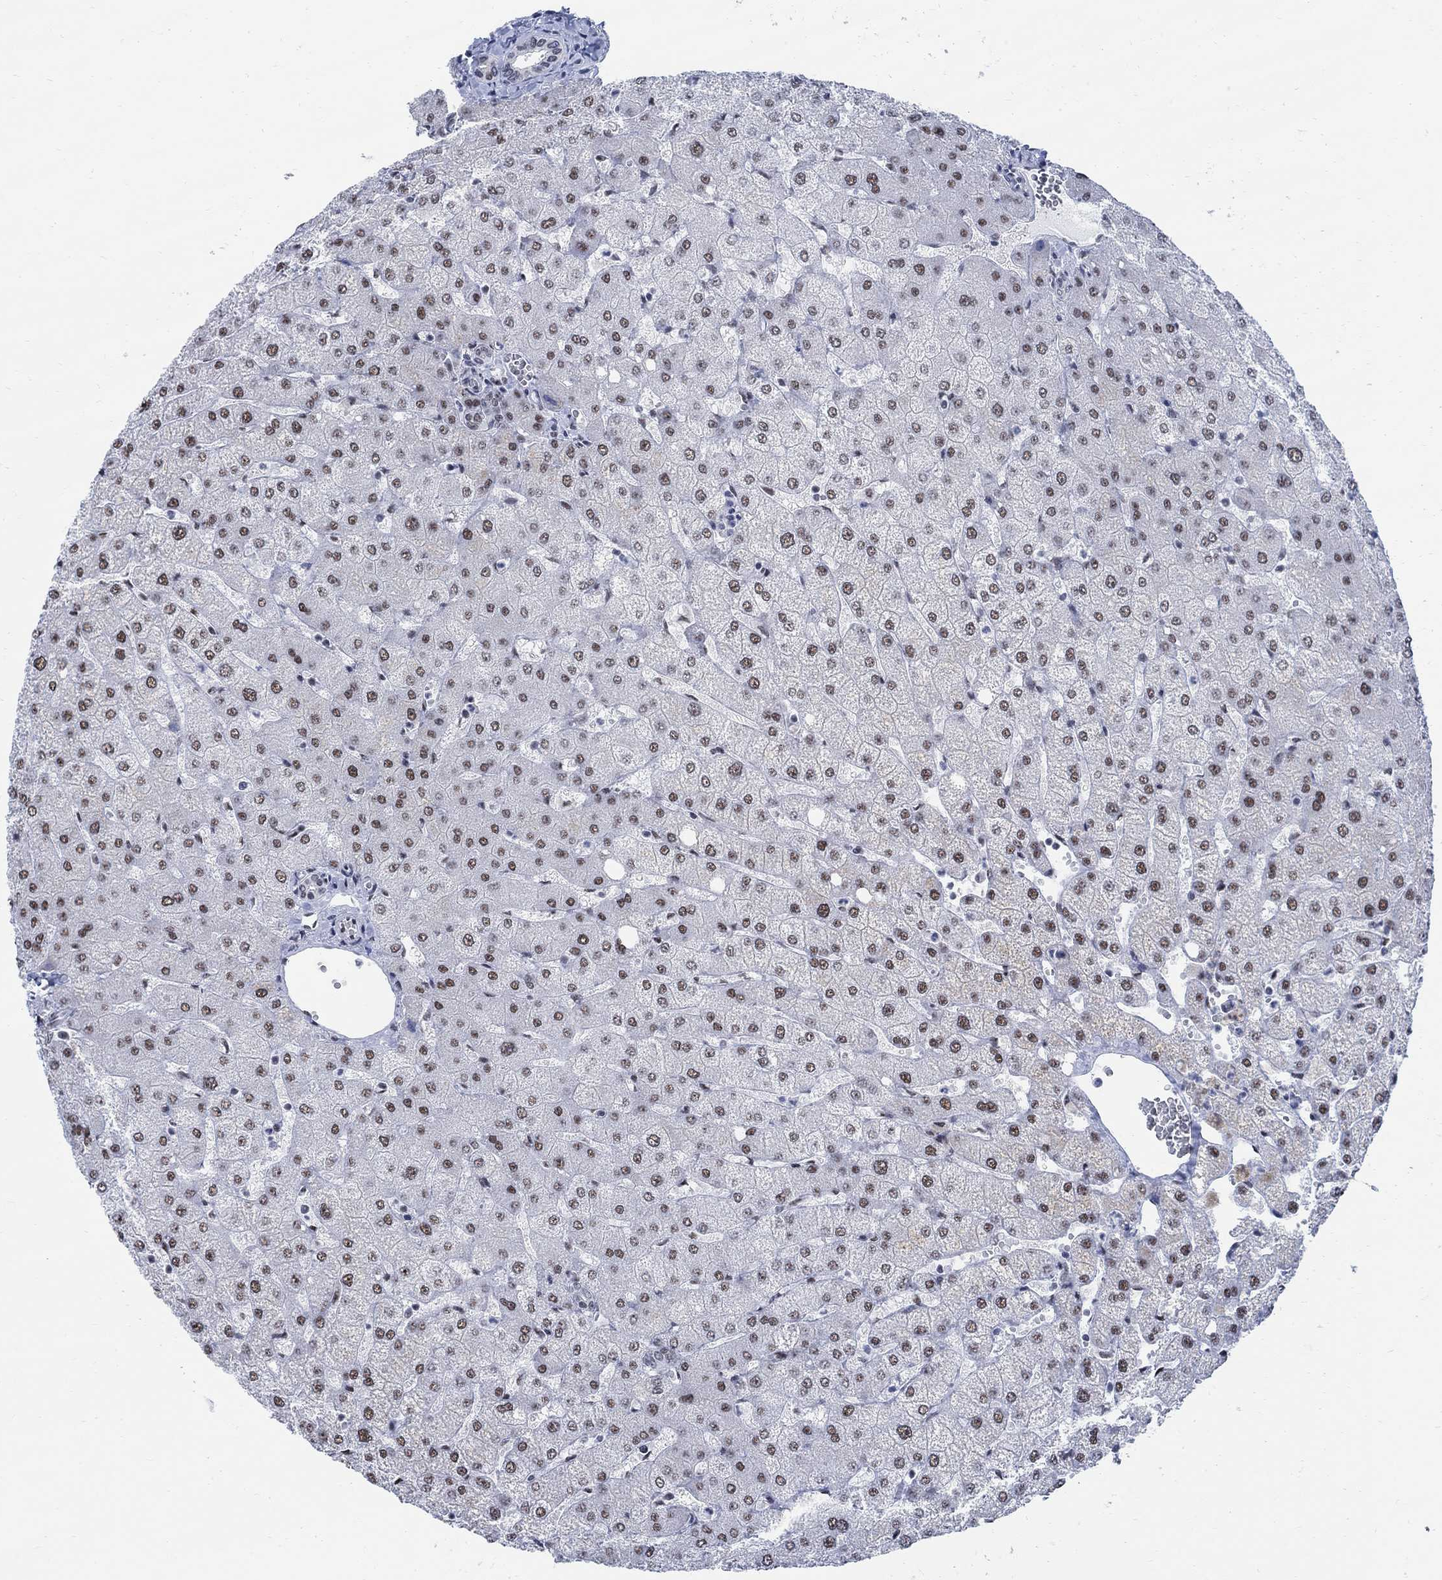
{"staining": {"intensity": "negative", "quantity": "none", "location": "none"}, "tissue": "liver", "cell_type": "Cholangiocytes", "image_type": "normal", "snomed": [{"axis": "morphology", "description": "Normal tissue, NOS"}, {"axis": "topography", "description": "Liver"}], "caption": "High power microscopy image of an immunohistochemistry (IHC) micrograph of unremarkable liver, revealing no significant staining in cholangiocytes.", "gene": "DLK1", "patient": {"sex": "female", "age": 54}}